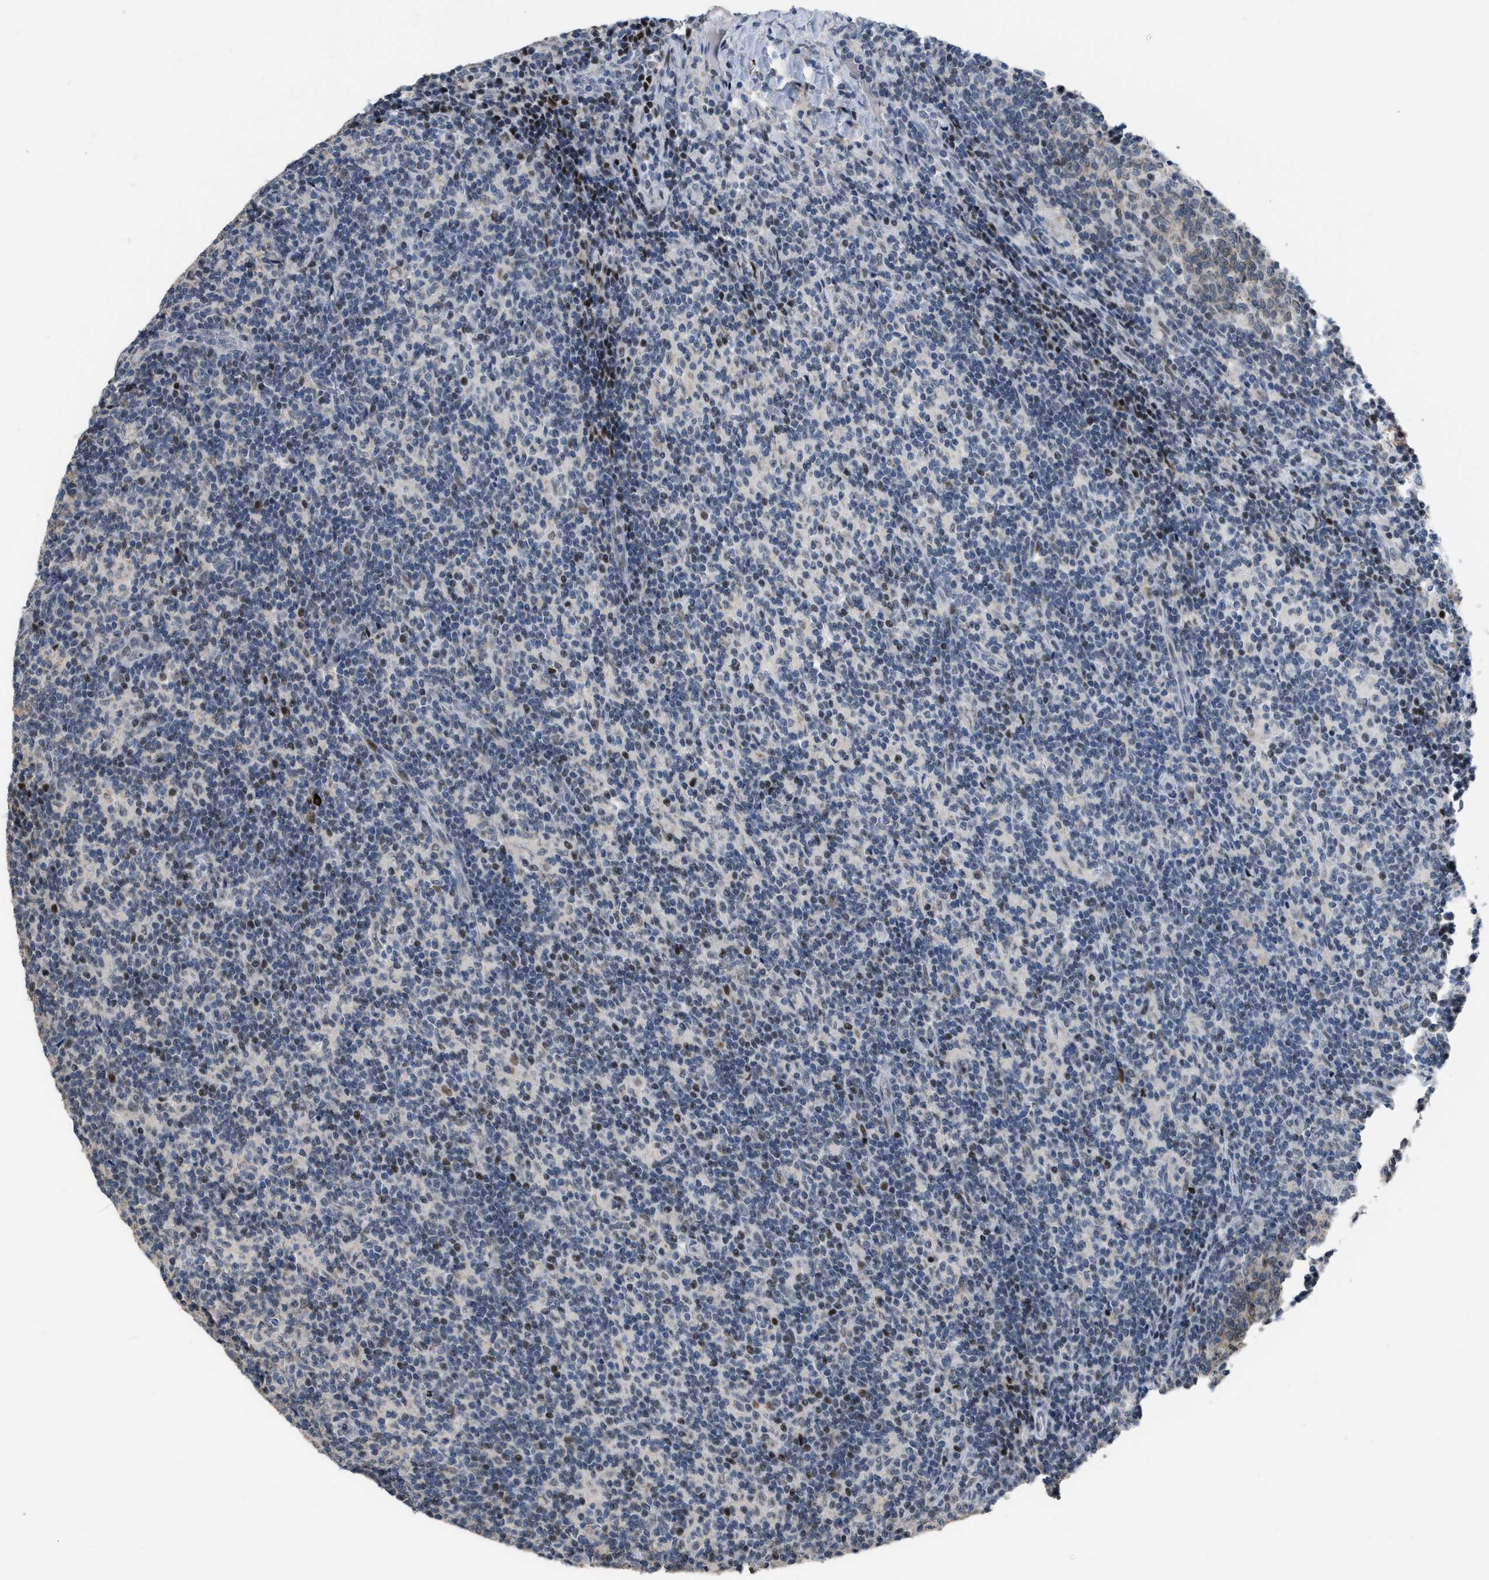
{"staining": {"intensity": "moderate", "quantity": "<25%", "location": "cytoplasmic/membranous,nuclear"}, "tissue": "lymph node", "cell_type": "Germinal center cells", "image_type": "normal", "snomed": [{"axis": "morphology", "description": "Normal tissue, NOS"}, {"axis": "morphology", "description": "Inflammation, NOS"}, {"axis": "topography", "description": "Lymph node"}], "caption": "Germinal center cells exhibit low levels of moderate cytoplasmic/membranous,nuclear expression in approximately <25% of cells in benign lymph node. Immunohistochemistry stains the protein in brown and the nuclei are stained blue.", "gene": "SETDB1", "patient": {"sex": "male", "age": 55}}